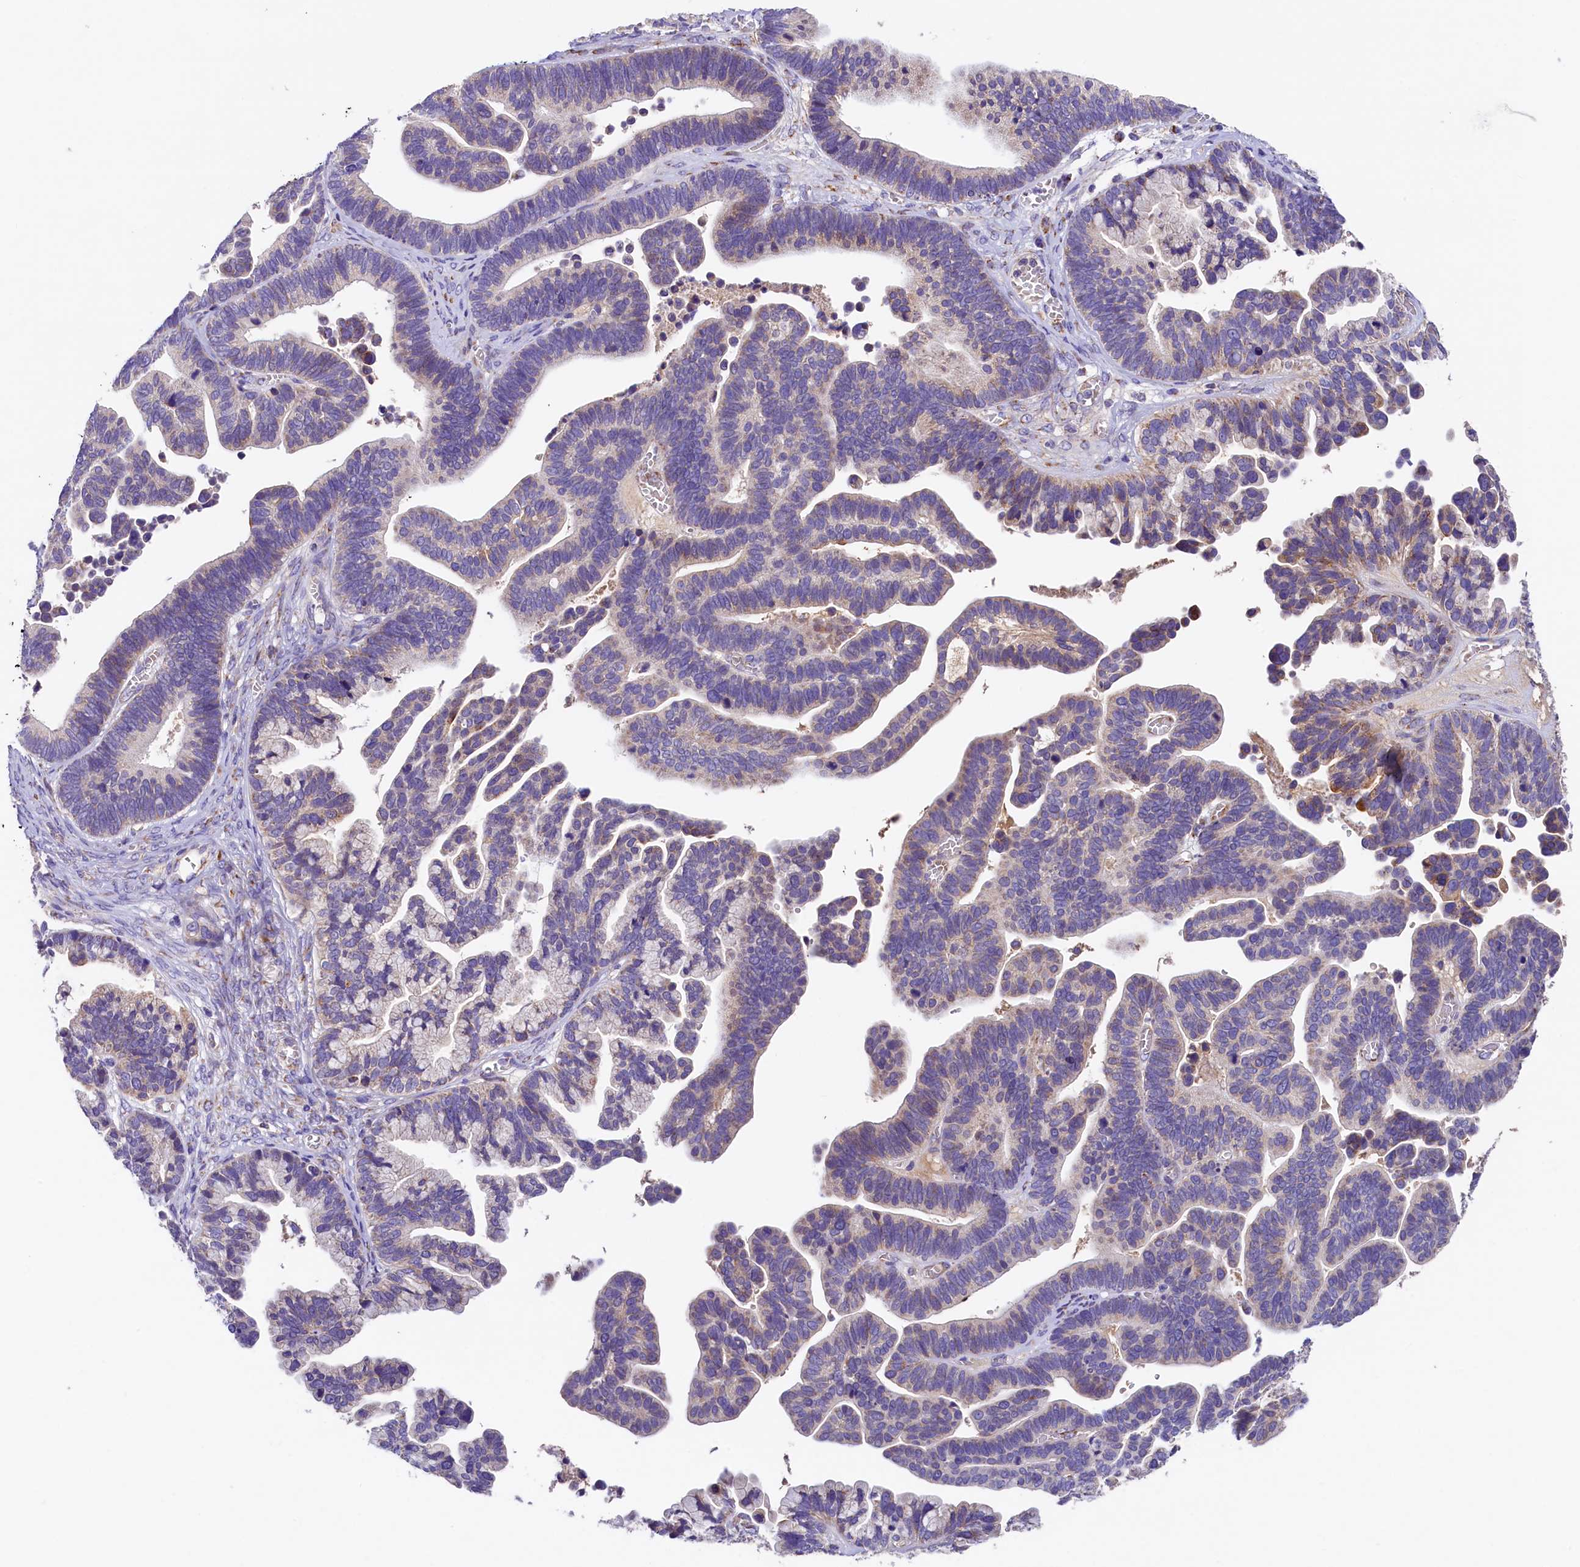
{"staining": {"intensity": "weak", "quantity": "<25%", "location": "cytoplasmic/membranous"}, "tissue": "ovarian cancer", "cell_type": "Tumor cells", "image_type": "cancer", "snomed": [{"axis": "morphology", "description": "Cystadenocarcinoma, serous, NOS"}, {"axis": "topography", "description": "Ovary"}], "caption": "Immunohistochemical staining of human serous cystadenocarcinoma (ovarian) exhibits no significant expression in tumor cells.", "gene": "PMPCB", "patient": {"sex": "female", "age": 56}}